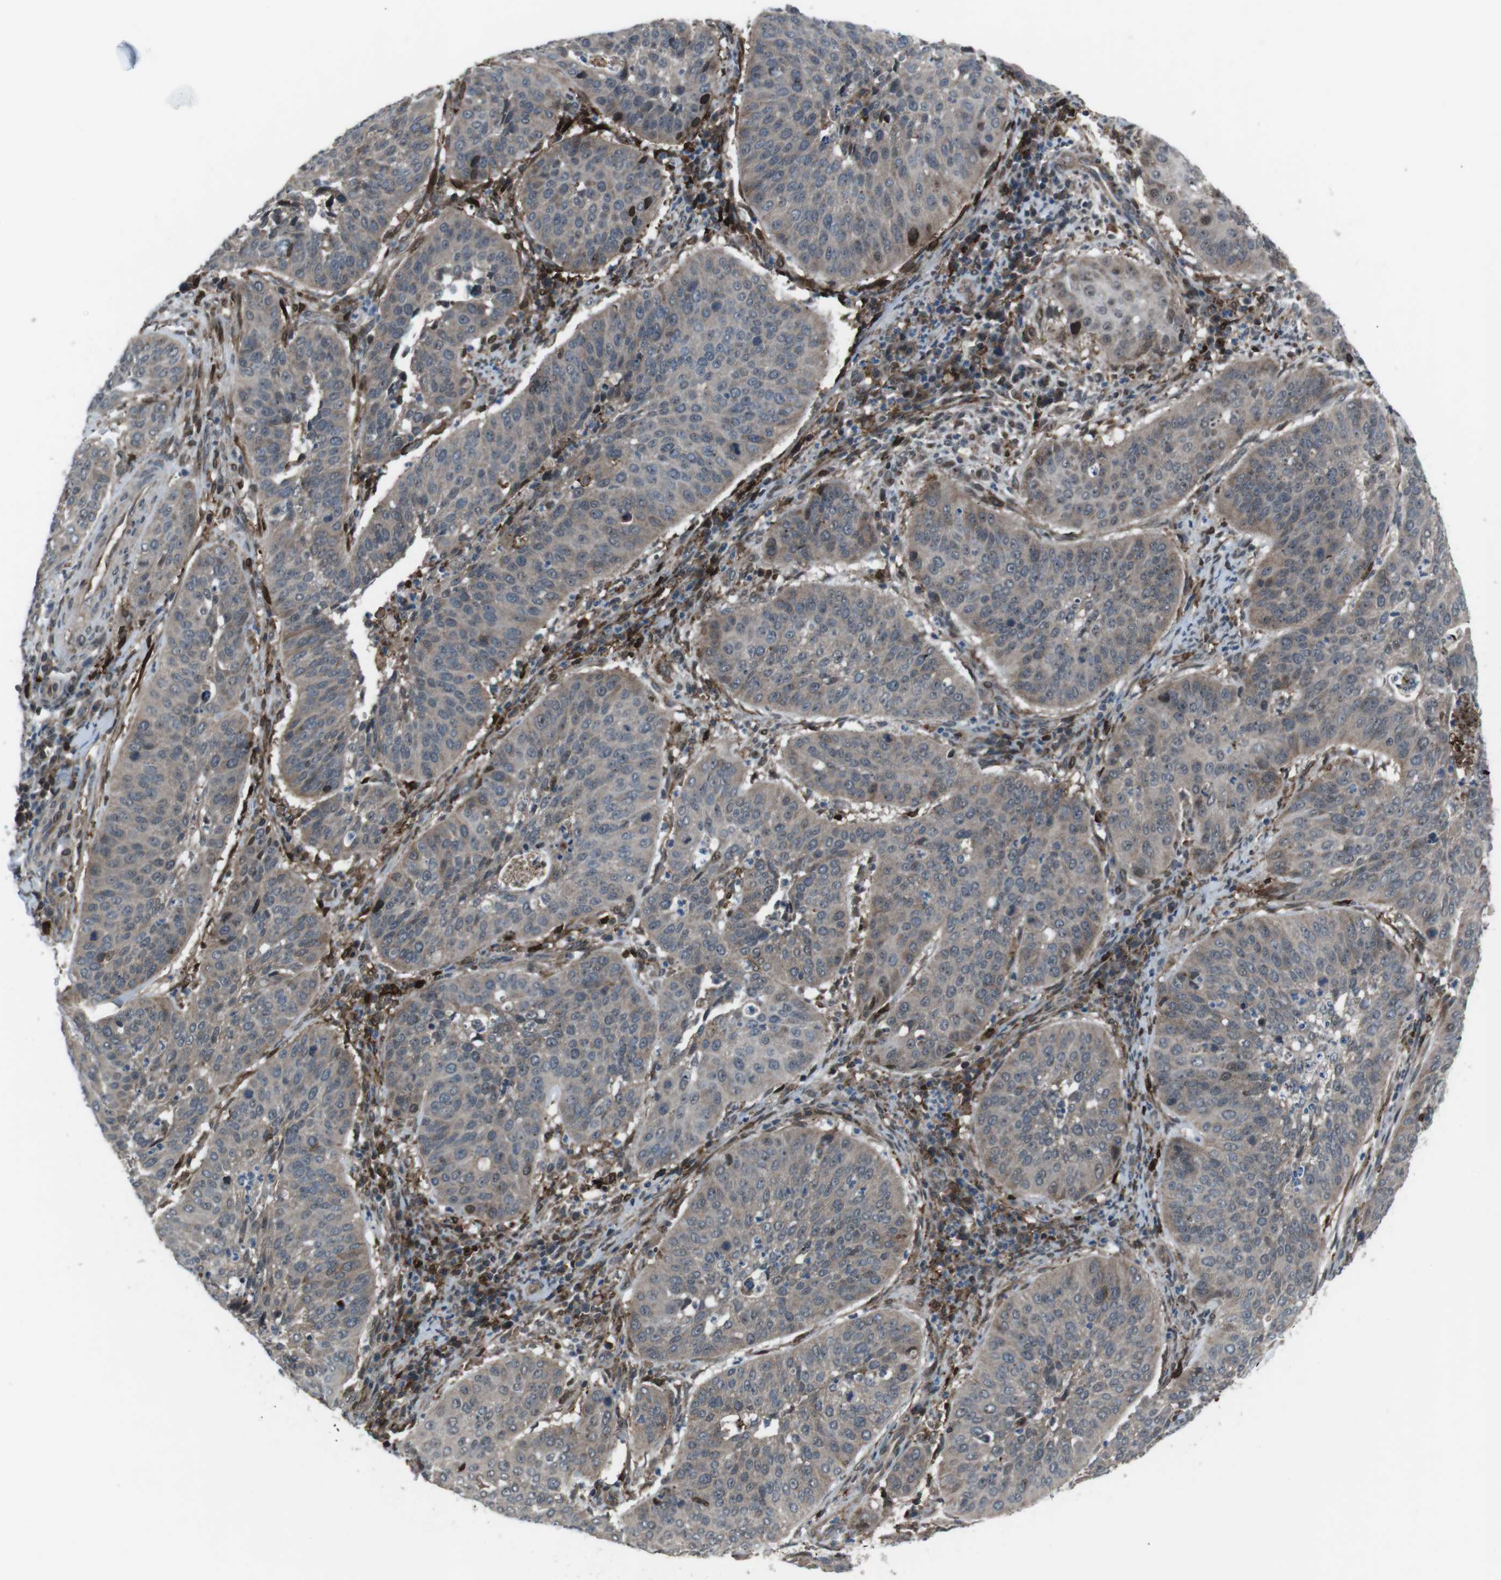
{"staining": {"intensity": "weak", "quantity": ">75%", "location": "cytoplasmic/membranous"}, "tissue": "cervical cancer", "cell_type": "Tumor cells", "image_type": "cancer", "snomed": [{"axis": "morphology", "description": "Normal tissue, NOS"}, {"axis": "morphology", "description": "Squamous cell carcinoma, NOS"}, {"axis": "topography", "description": "Cervix"}], "caption": "There is low levels of weak cytoplasmic/membranous staining in tumor cells of cervical cancer (squamous cell carcinoma), as demonstrated by immunohistochemical staining (brown color).", "gene": "GDF10", "patient": {"sex": "female", "age": 39}}